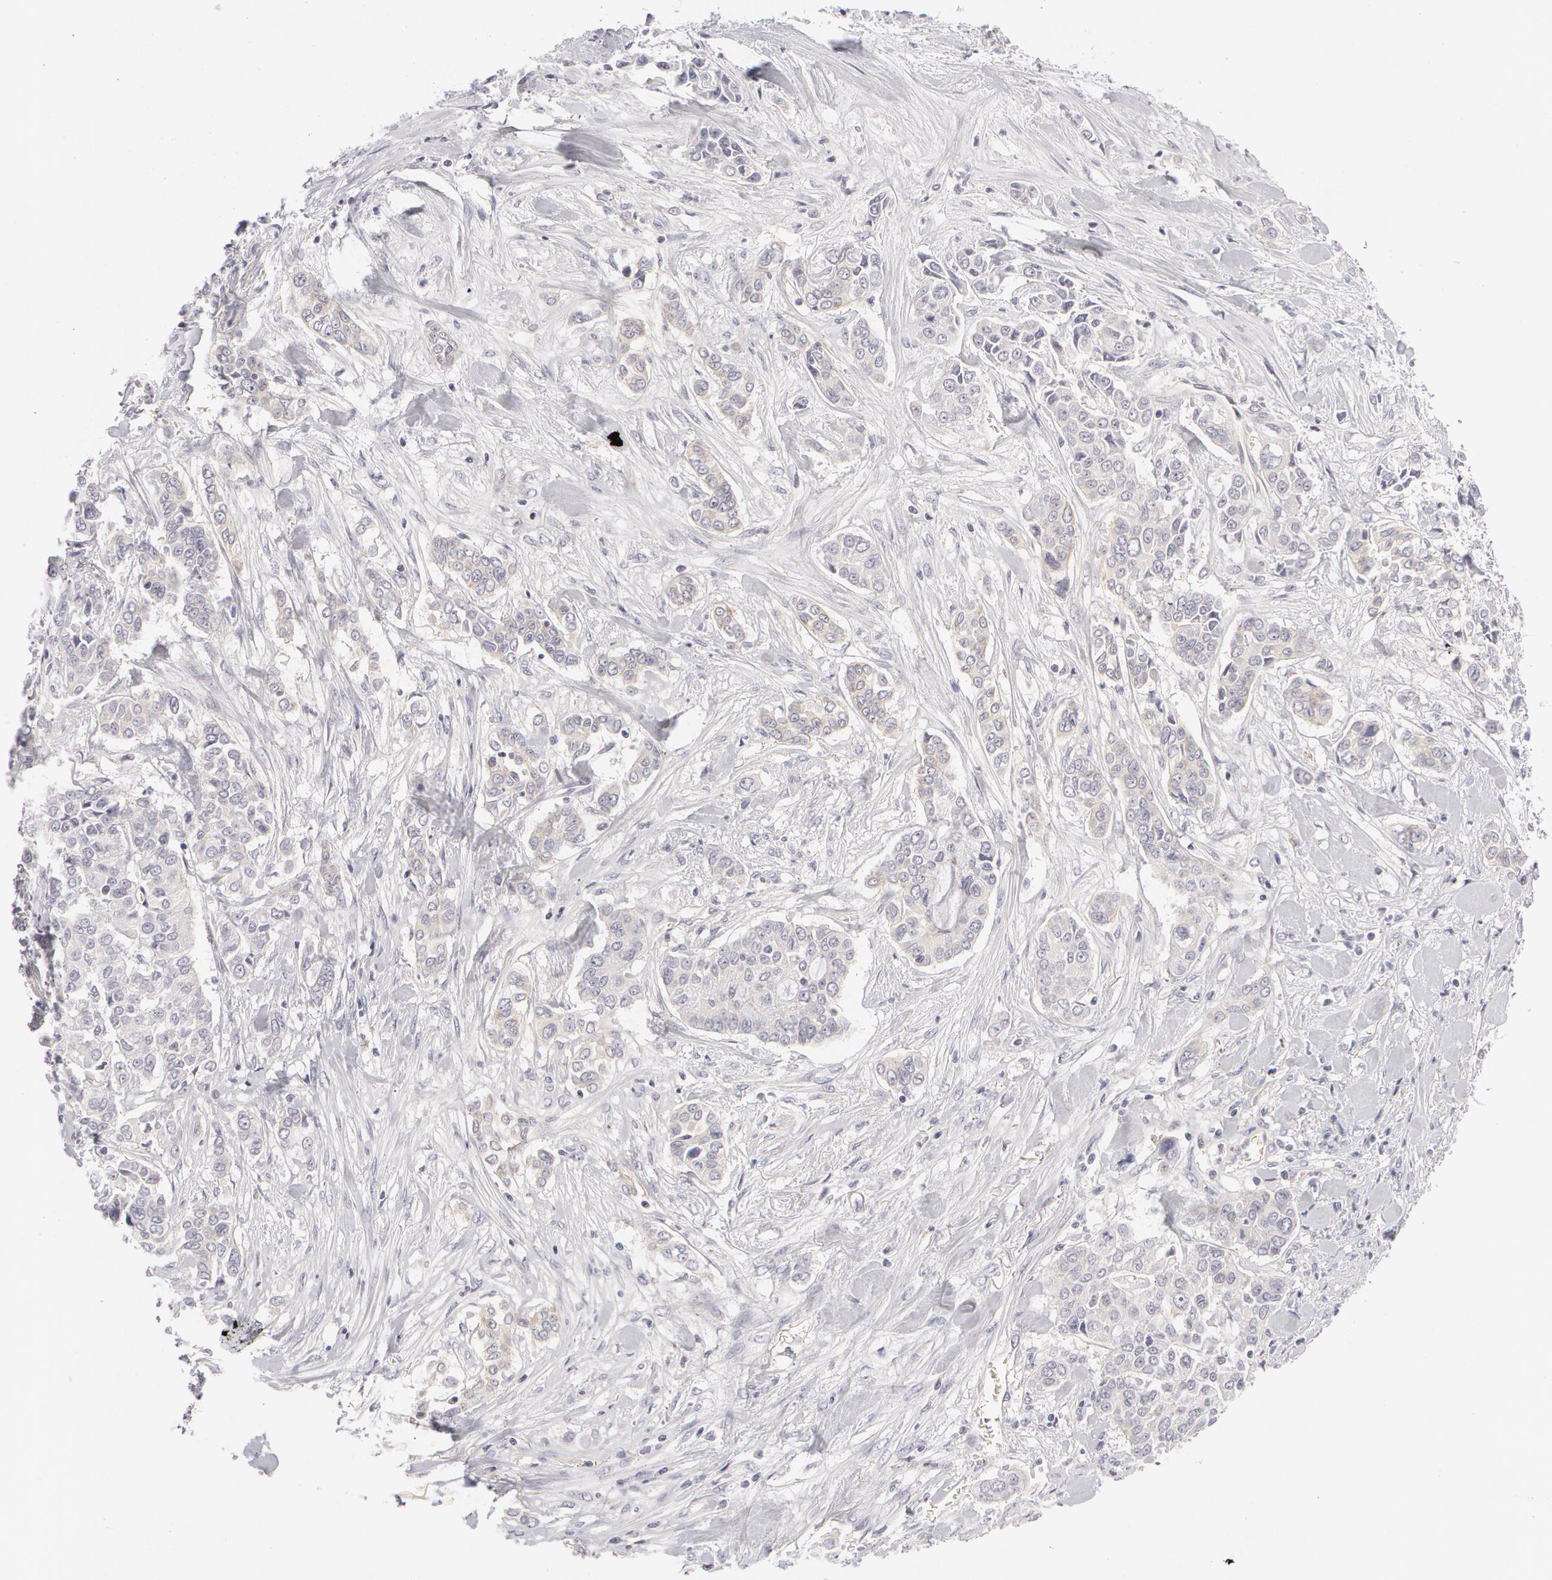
{"staining": {"intensity": "weak", "quantity": "<25%", "location": "cytoplasmic/membranous"}, "tissue": "pancreatic cancer", "cell_type": "Tumor cells", "image_type": "cancer", "snomed": [{"axis": "morphology", "description": "Adenocarcinoma, NOS"}, {"axis": "topography", "description": "Pancreas"}], "caption": "Pancreatic cancer was stained to show a protein in brown. There is no significant expression in tumor cells.", "gene": "ABCB1", "patient": {"sex": "female", "age": 52}}